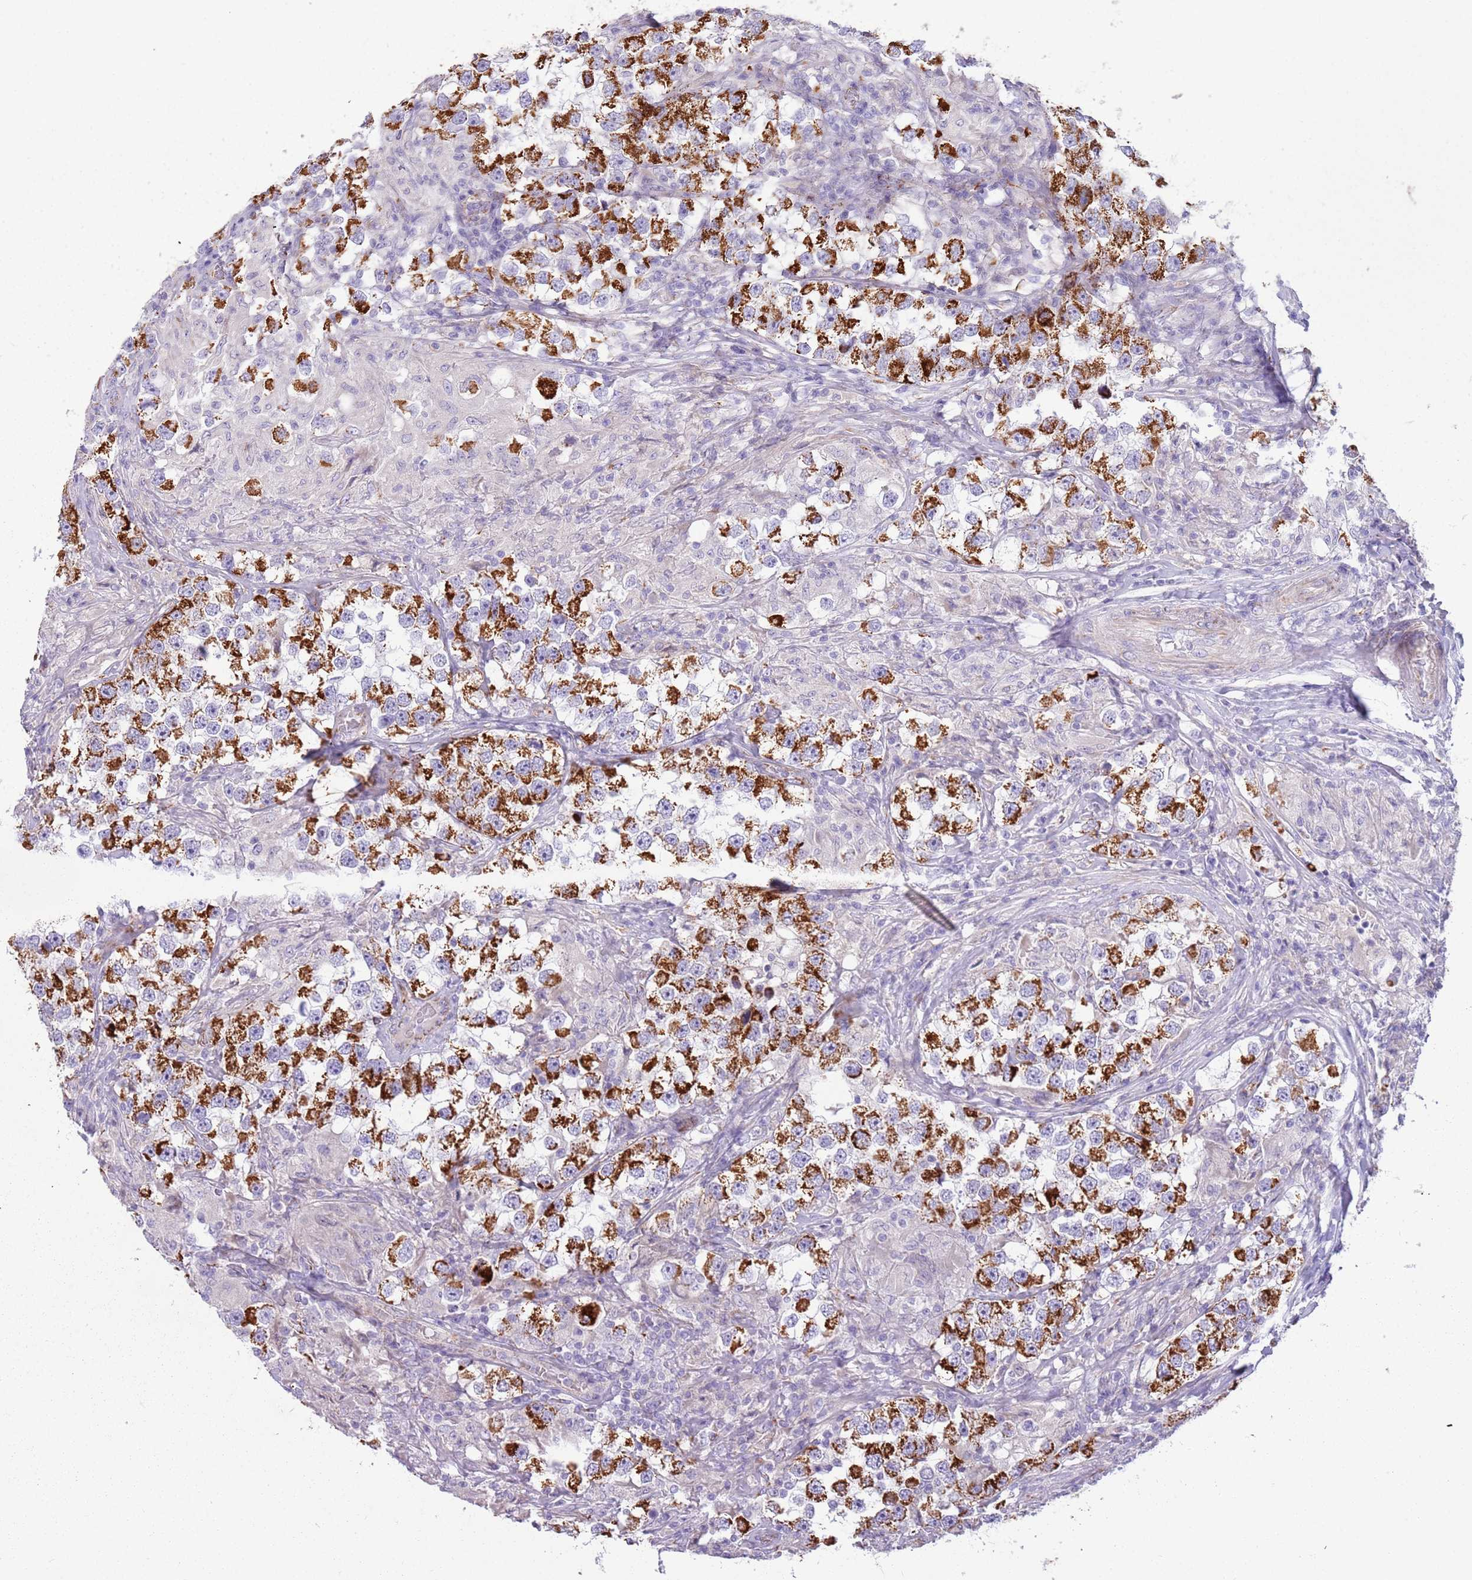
{"staining": {"intensity": "strong", "quantity": ">75%", "location": "cytoplasmic/membranous"}, "tissue": "testis cancer", "cell_type": "Tumor cells", "image_type": "cancer", "snomed": [{"axis": "morphology", "description": "Seminoma, NOS"}, {"axis": "topography", "description": "Testis"}], "caption": "High-power microscopy captured an IHC image of testis cancer, revealing strong cytoplasmic/membranous expression in about >75% of tumor cells.", "gene": "RNF222", "patient": {"sex": "male", "age": 46}}